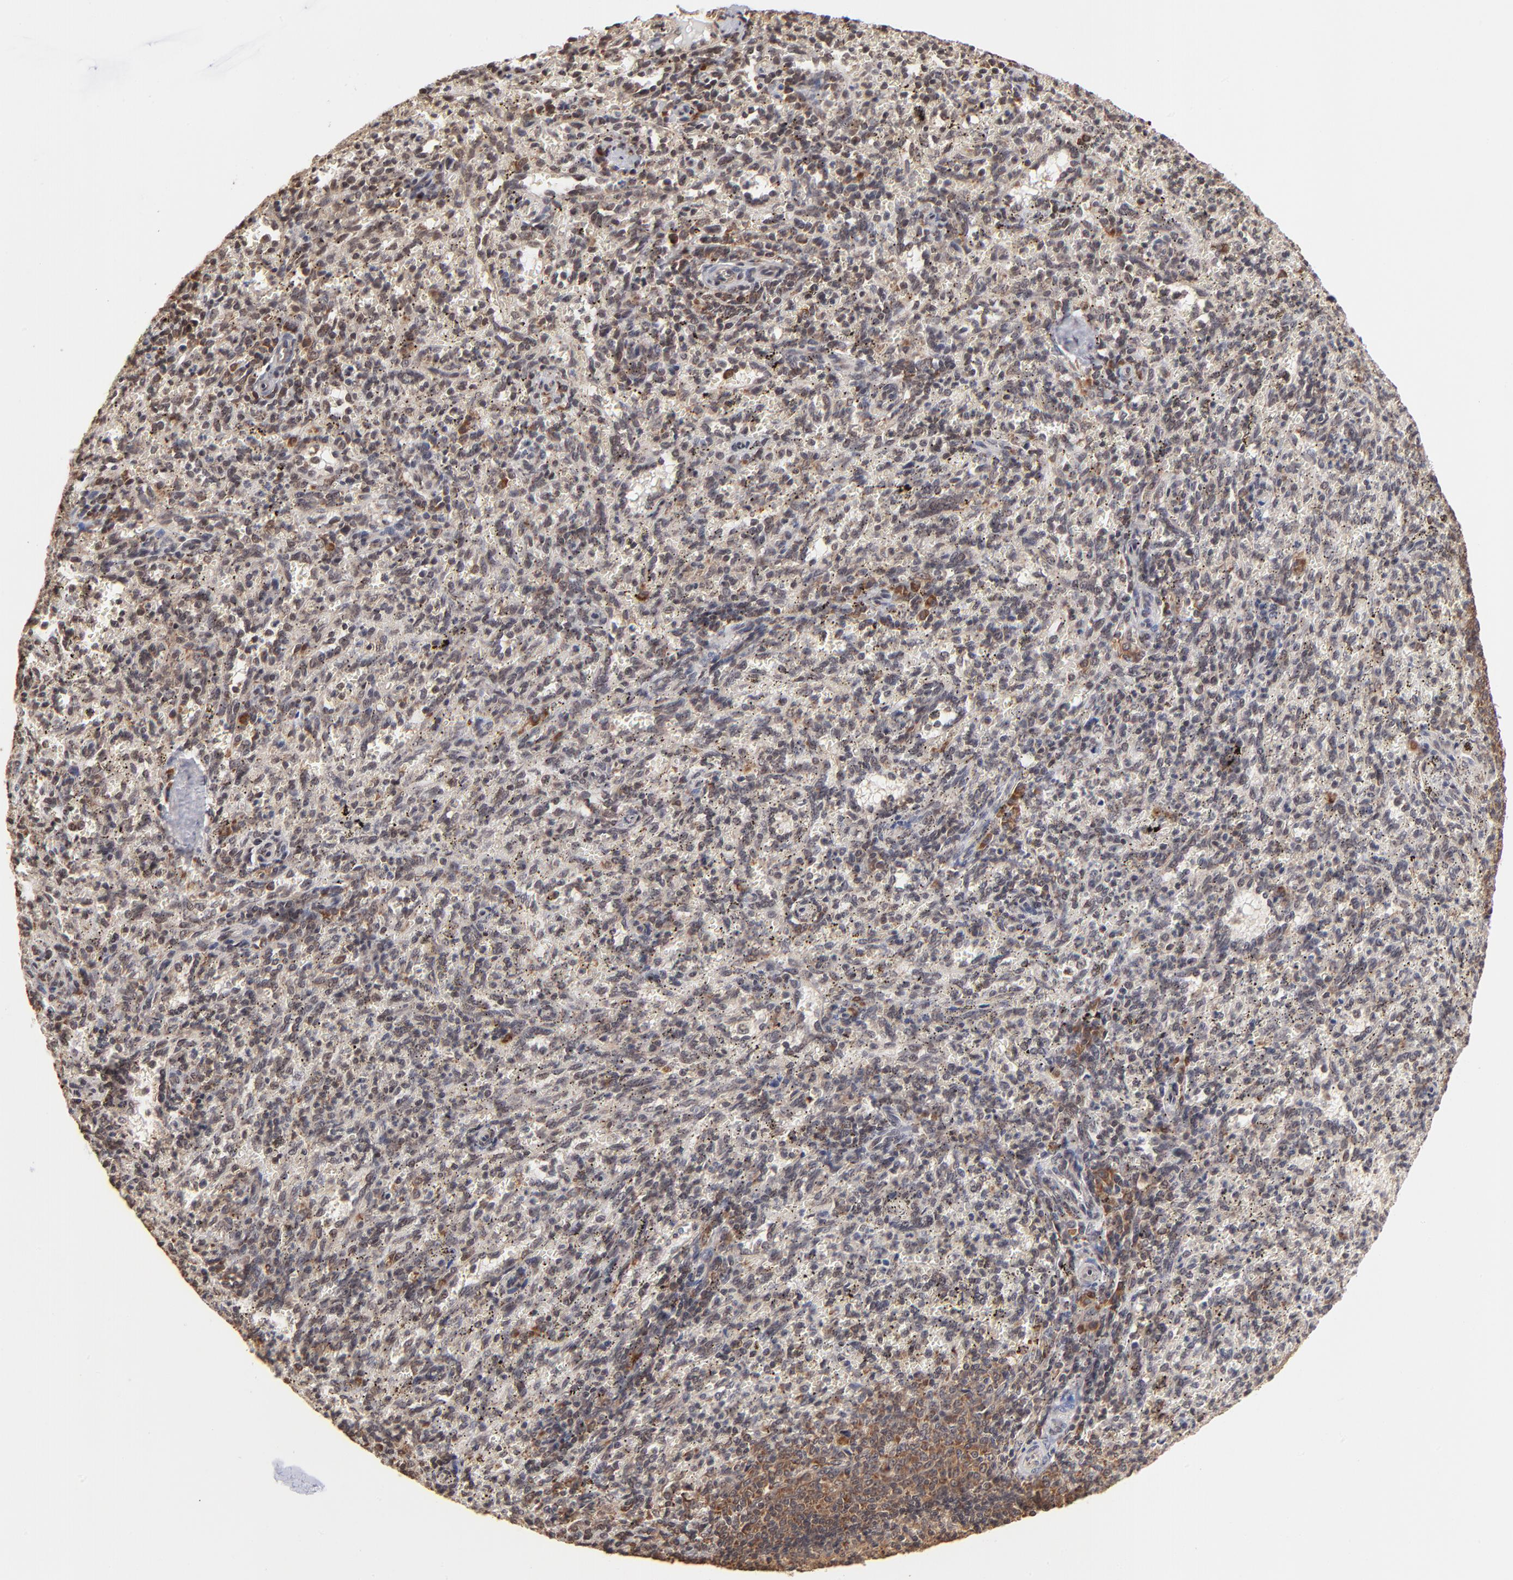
{"staining": {"intensity": "moderate", "quantity": "<25%", "location": "cytoplasmic/membranous"}, "tissue": "spleen", "cell_type": "Cells in red pulp", "image_type": "normal", "snomed": [{"axis": "morphology", "description": "Normal tissue, NOS"}, {"axis": "topography", "description": "Spleen"}], "caption": "Immunohistochemistry (IHC) photomicrograph of normal spleen: human spleen stained using immunohistochemistry reveals low levels of moderate protein expression localized specifically in the cytoplasmic/membranous of cells in red pulp, appearing as a cytoplasmic/membranous brown color.", "gene": "BRPF1", "patient": {"sex": "female", "age": 10}}